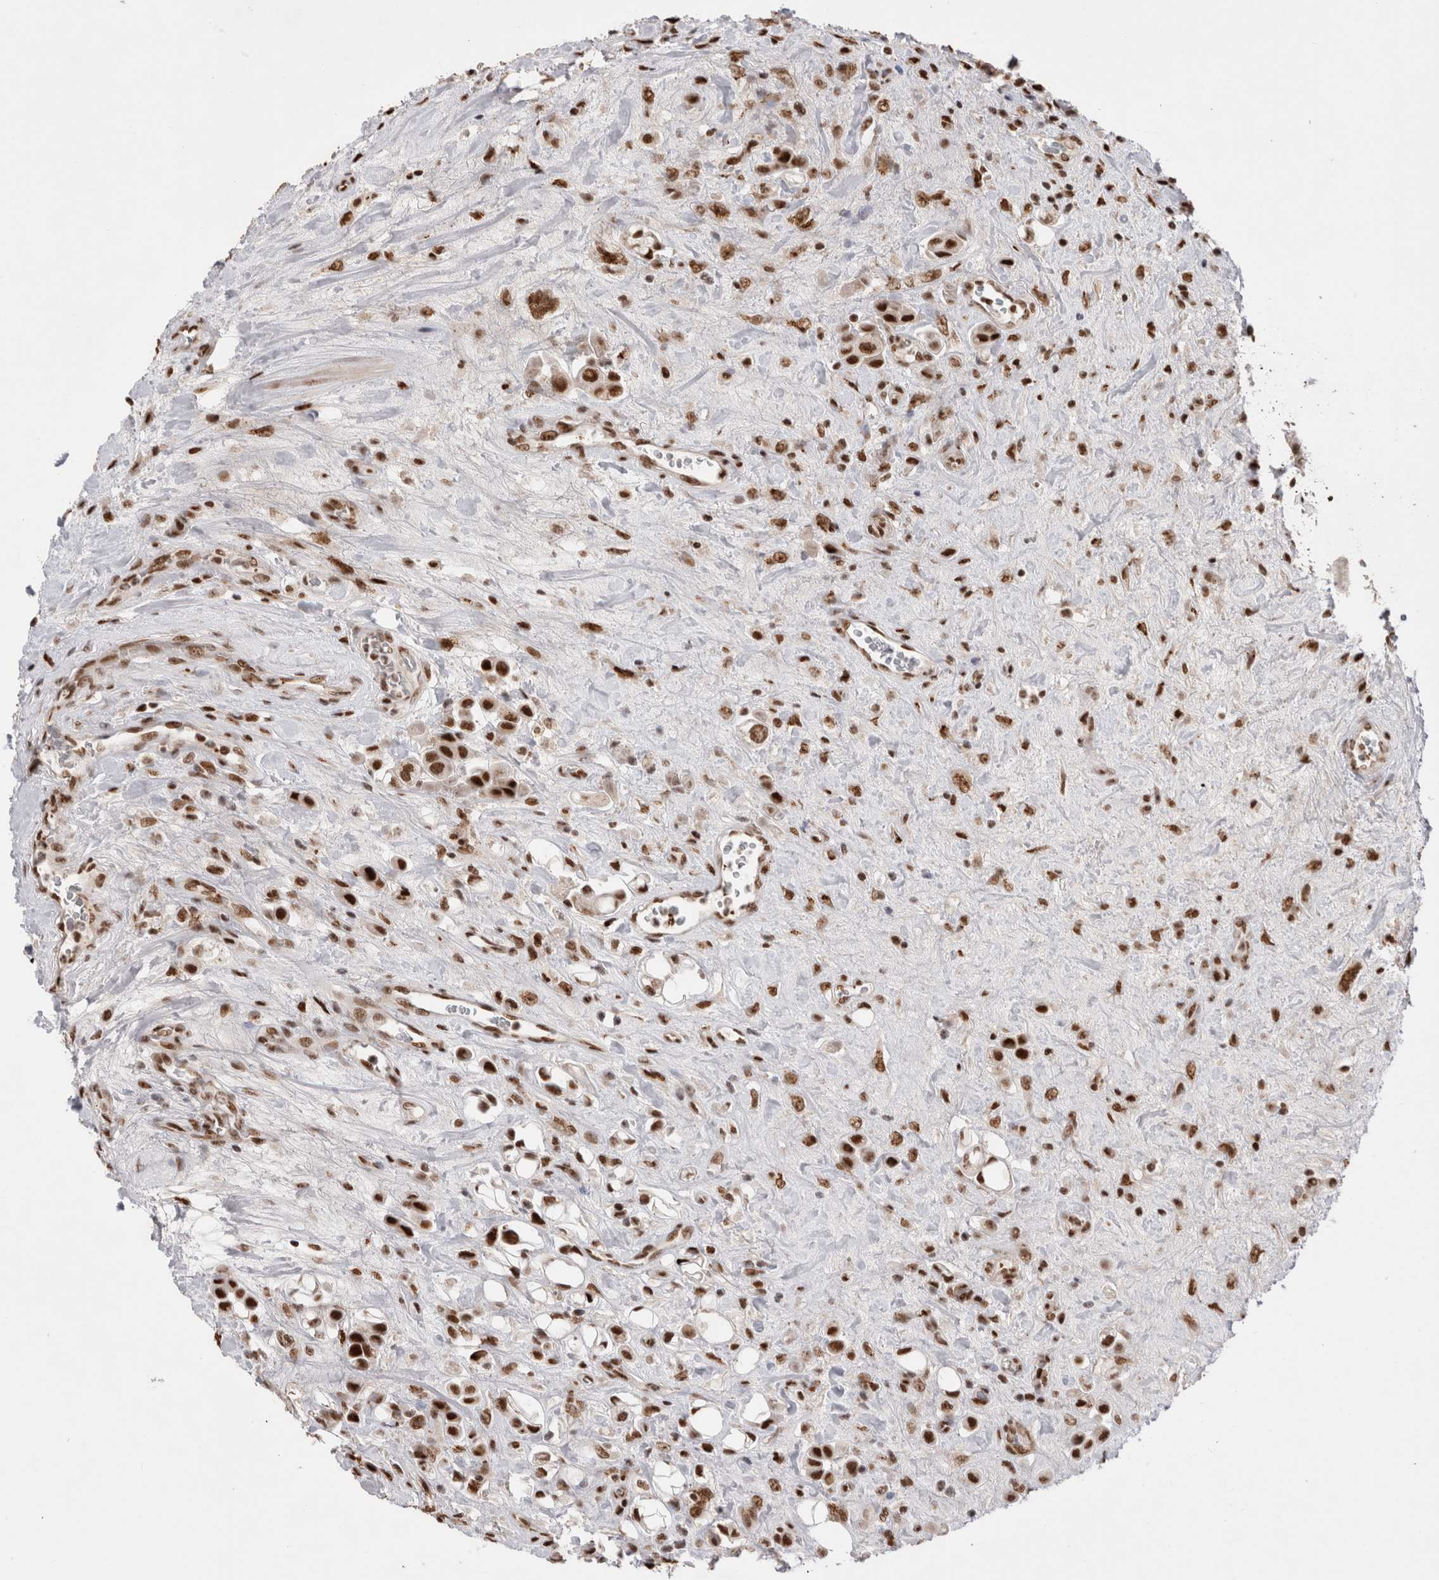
{"staining": {"intensity": "strong", "quantity": ">75%", "location": "nuclear"}, "tissue": "urothelial cancer", "cell_type": "Tumor cells", "image_type": "cancer", "snomed": [{"axis": "morphology", "description": "Urothelial carcinoma, High grade"}, {"axis": "topography", "description": "Urinary bladder"}], "caption": "This image reveals immunohistochemistry (IHC) staining of urothelial cancer, with high strong nuclear expression in approximately >75% of tumor cells.", "gene": "EYA2", "patient": {"sex": "male", "age": 50}}